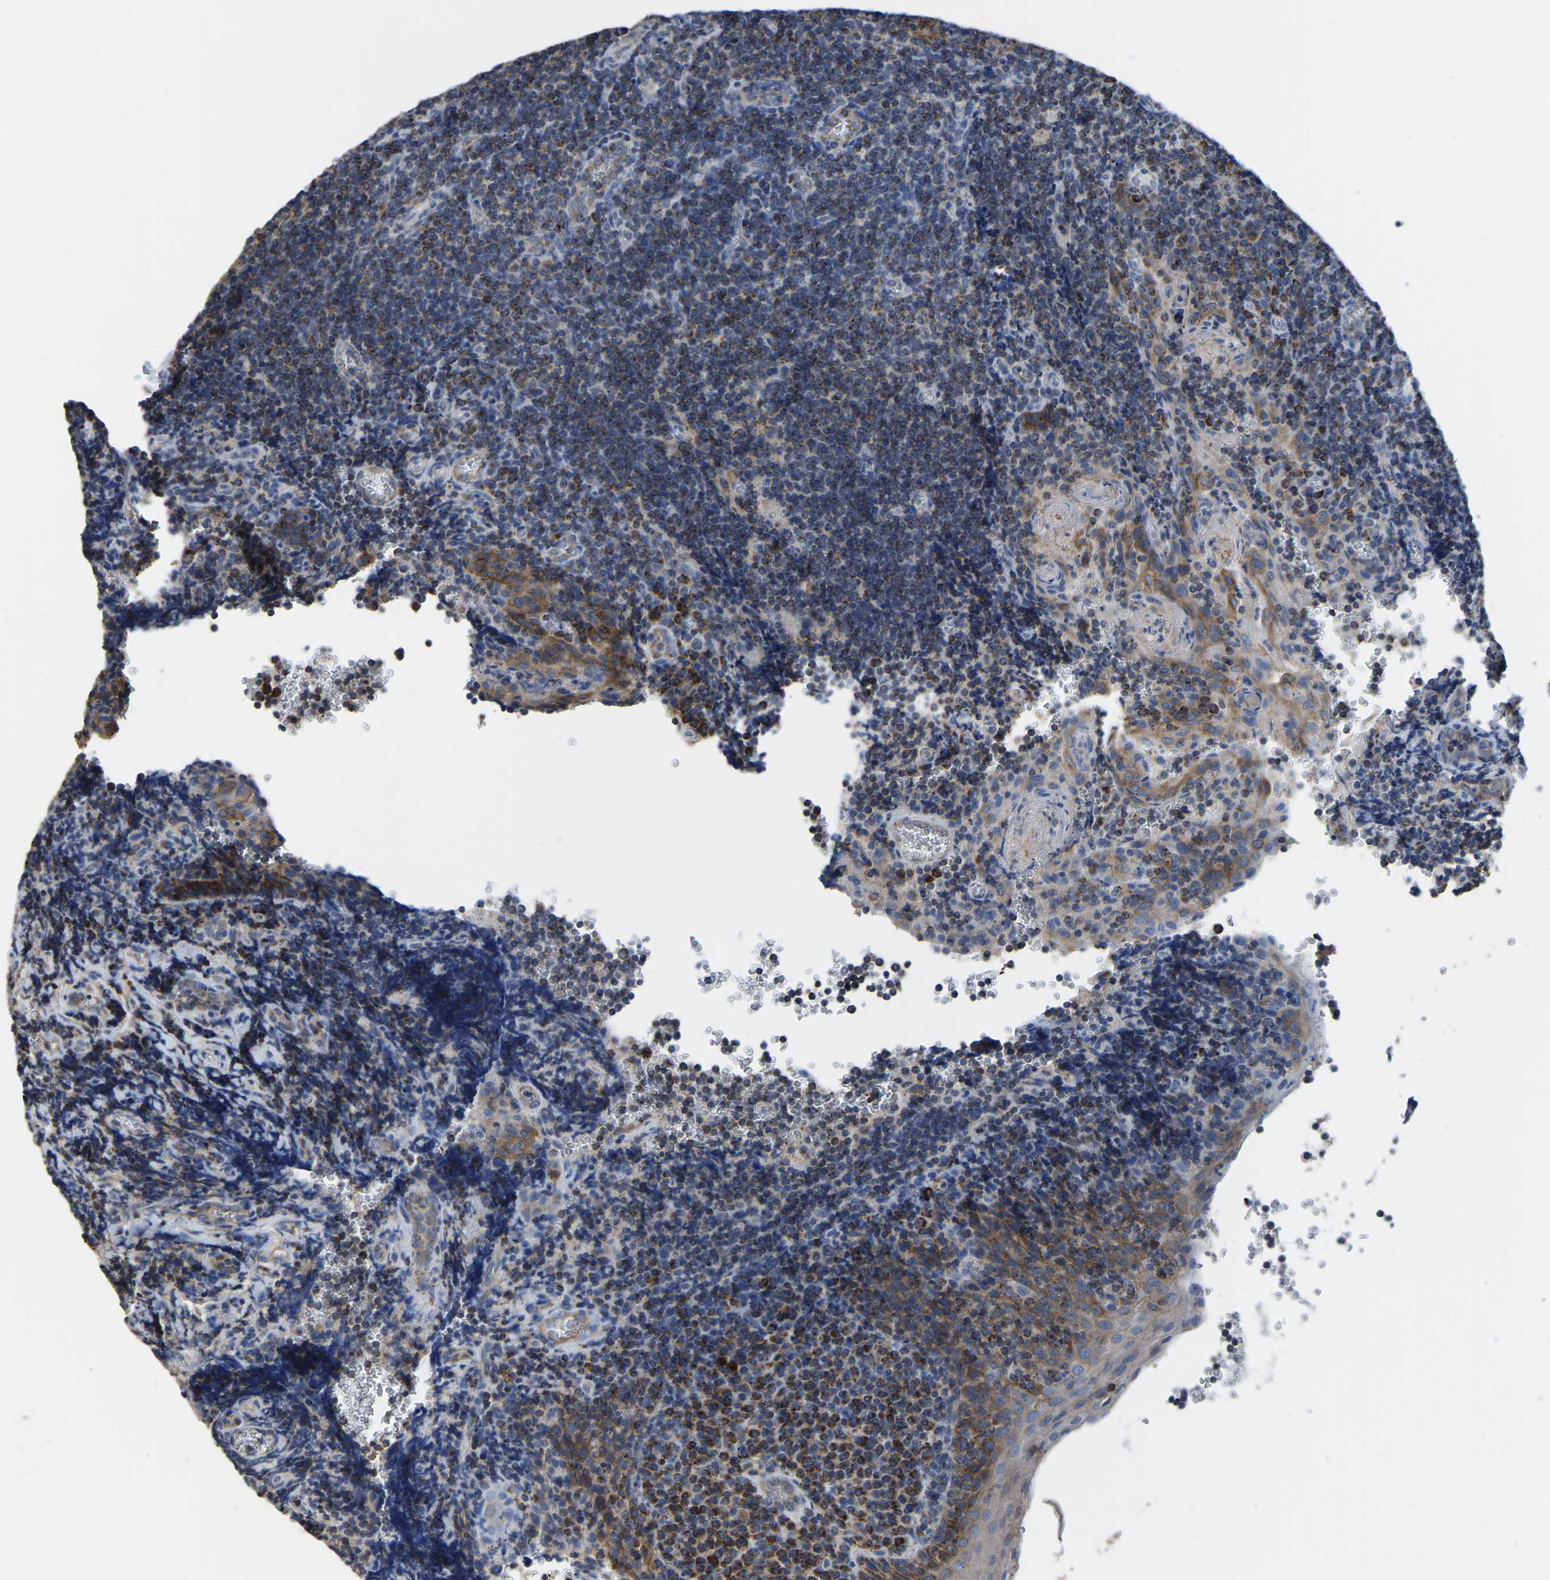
{"staining": {"intensity": "strong", "quantity": ">75%", "location": "cytoplasmic/membranous"}, "tissue": "tonsil", "cell_type": "Germinal center cells", "image_type": "normal", "snomed": [{"axis": "morphology", "description": "Normal tissue, NOS"}, {"axis": "morphology", "description": "Inflammation, NOS"}, {"axis": "topography", "description": "Tonsil"}], "caption": "This micrograph reveals immunohistochemistry staining of normal human tonsil, with high strong cytoplasmic/membranous positivity in approximately >75% of germinal center cells.", "gene": "ETFA", "patient": {"sex": "female", "age": 31}}